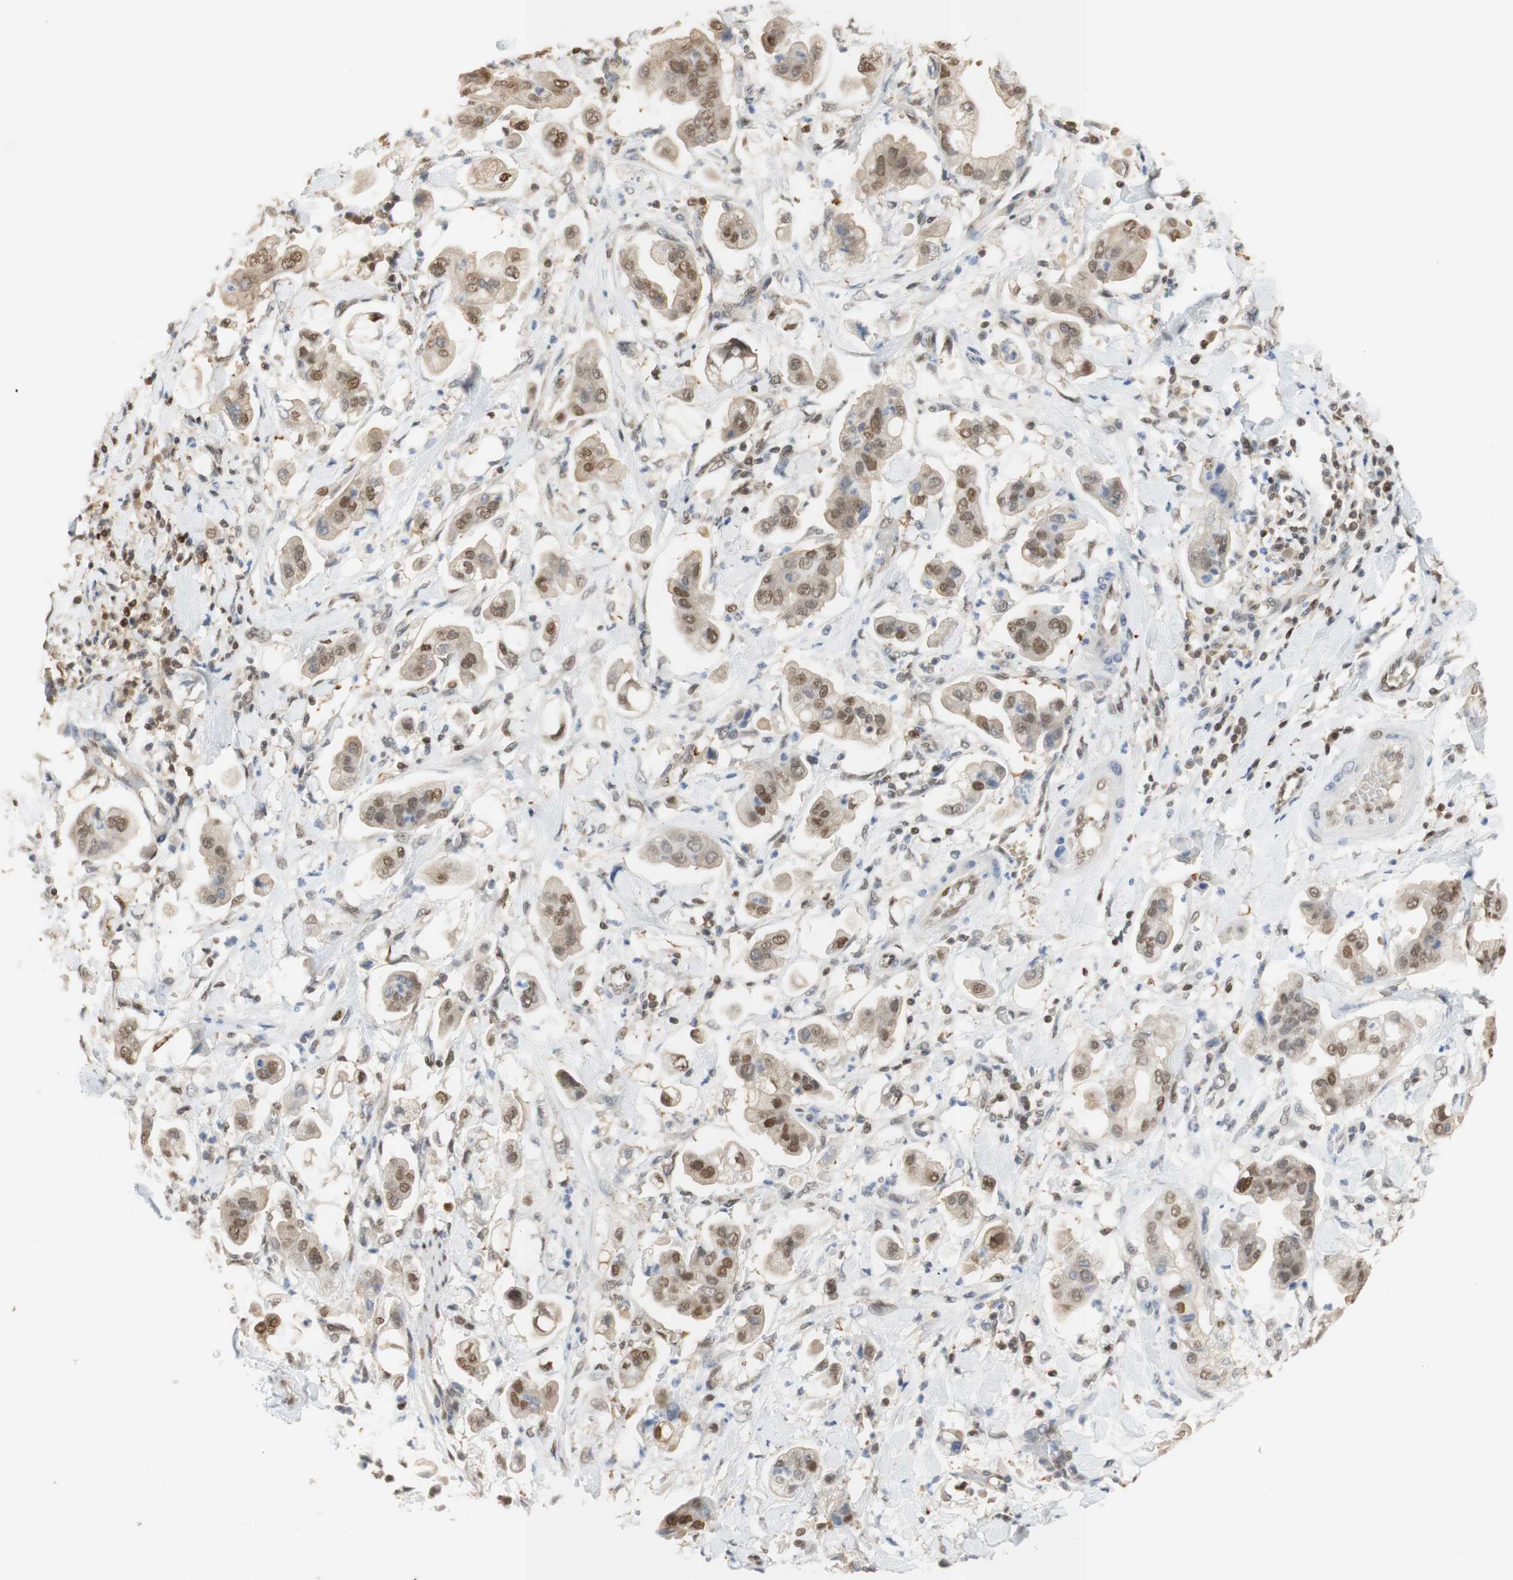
{"staining": {"intensity": "moderate", "quantity": ">75%", "location": "cytoplasmic/membranous,nuclear"}, "tissue": "stomach cancer", "cell_type": "Tumor cells", "image_type": "cancer", "snomed": [{"axis": "morphology", "description": "Adenocarcinoma, NOS"}, {"axis": "topography", "description": "Stomach"}], "caption": "Immunohistochemistry of human stomach cancer (adenocarcinoma) demonstrates medium levels of moderate cytoplasmic/membranous and nuclear staining in about >75% of tumor cells. (IHC, brightfield microscopy, high magnification).", "gene": "NAP1L4", "patient": {"sex": "male", "age": 62}}